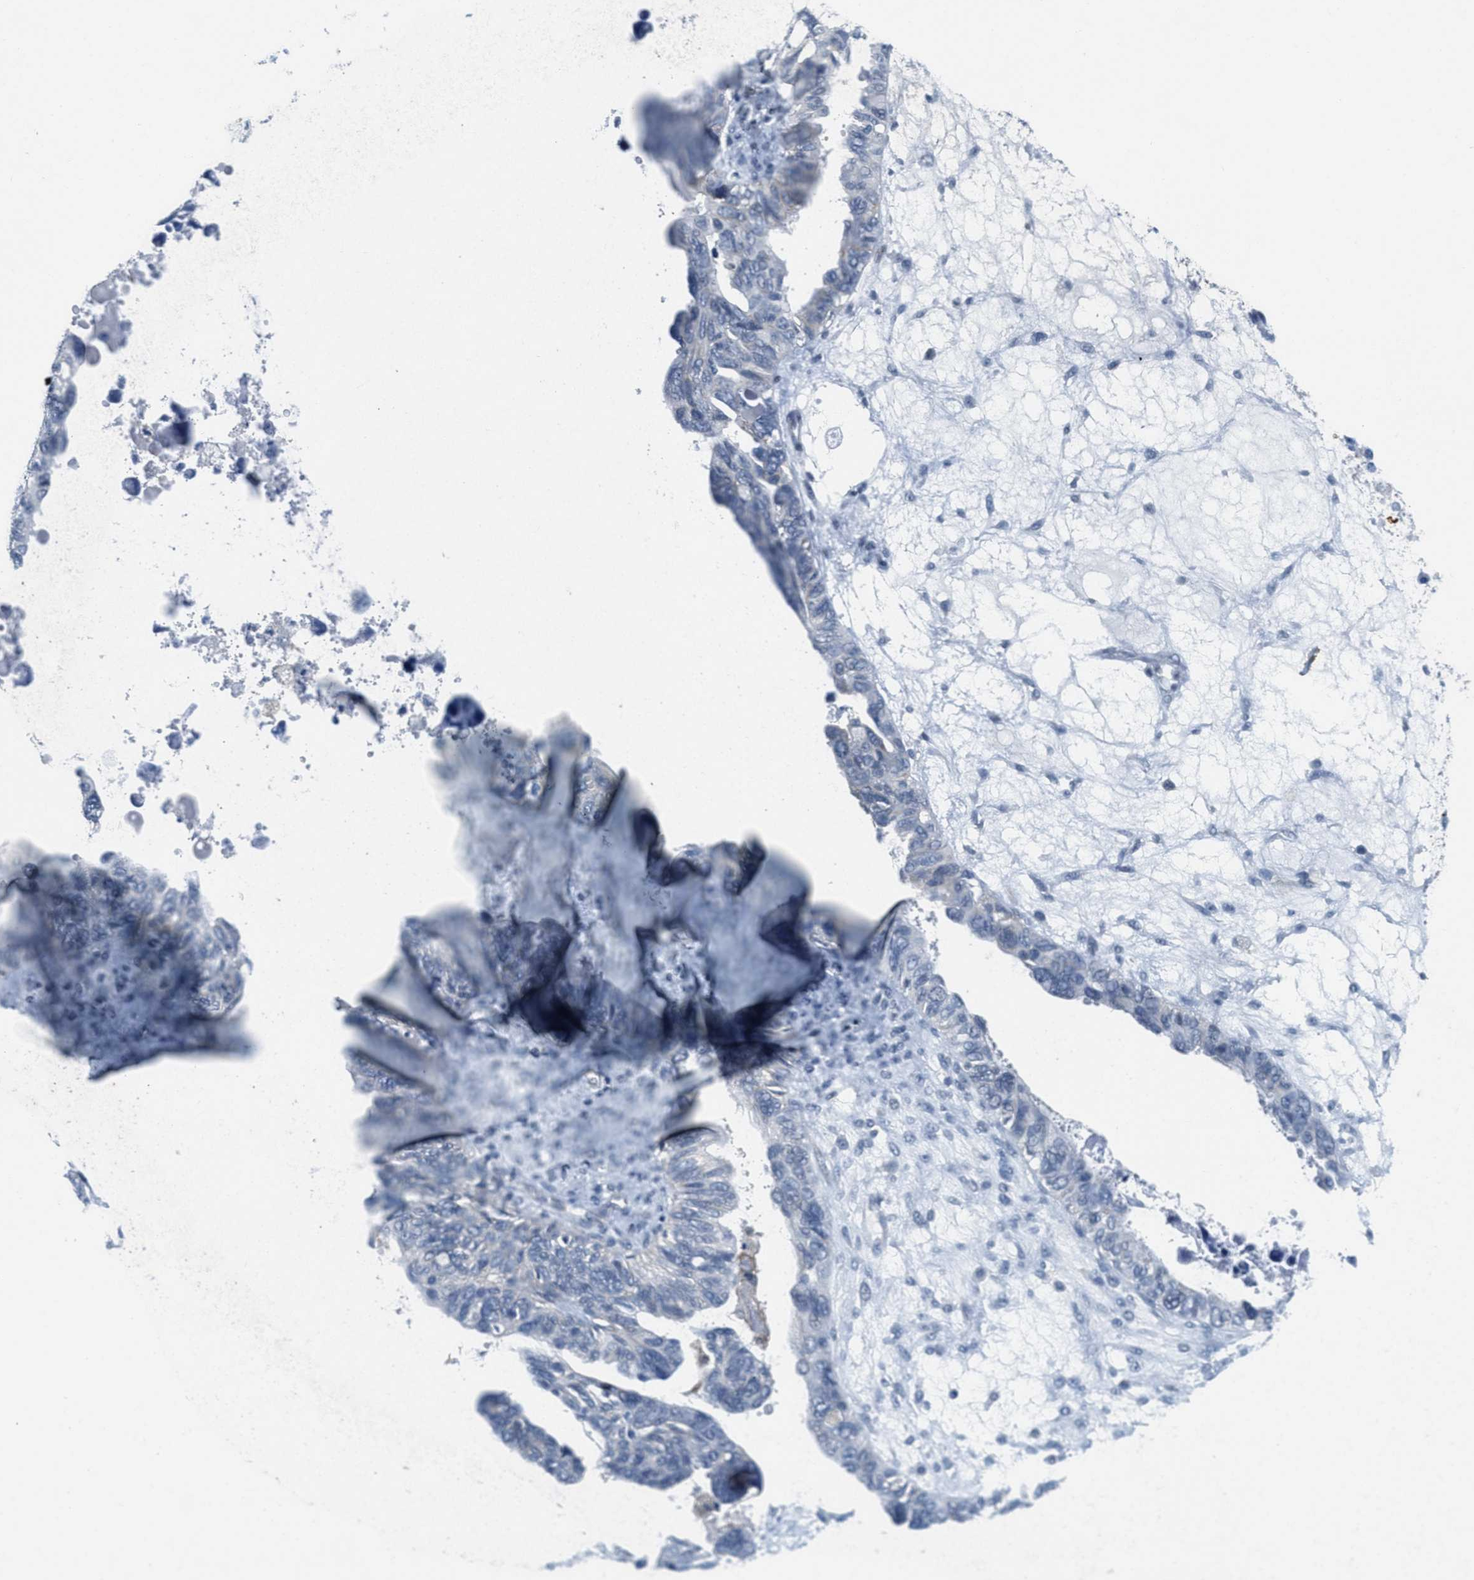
{"staining": {"intensity": "weak", "quantity": "<25%", "location": "cytoplasmic/membranous"}, "tissue": "ovarian cancer", "cell_type": "Tumor cells", "image_type": "cancer", "snomed": [{"axis": "morphology", "description": "Cystadenocarcinoma, serous, NOS"}, {"axis": "topography", "description": "Ovary"}], "caption": "DAB immunohistochemical staining of human ovarian cancer (serous cystadenocarcinoma) shows no significant positivity in tumor cells.", "gene": "HS3ST2", "patient": {"sex": "female", "age": 79}}